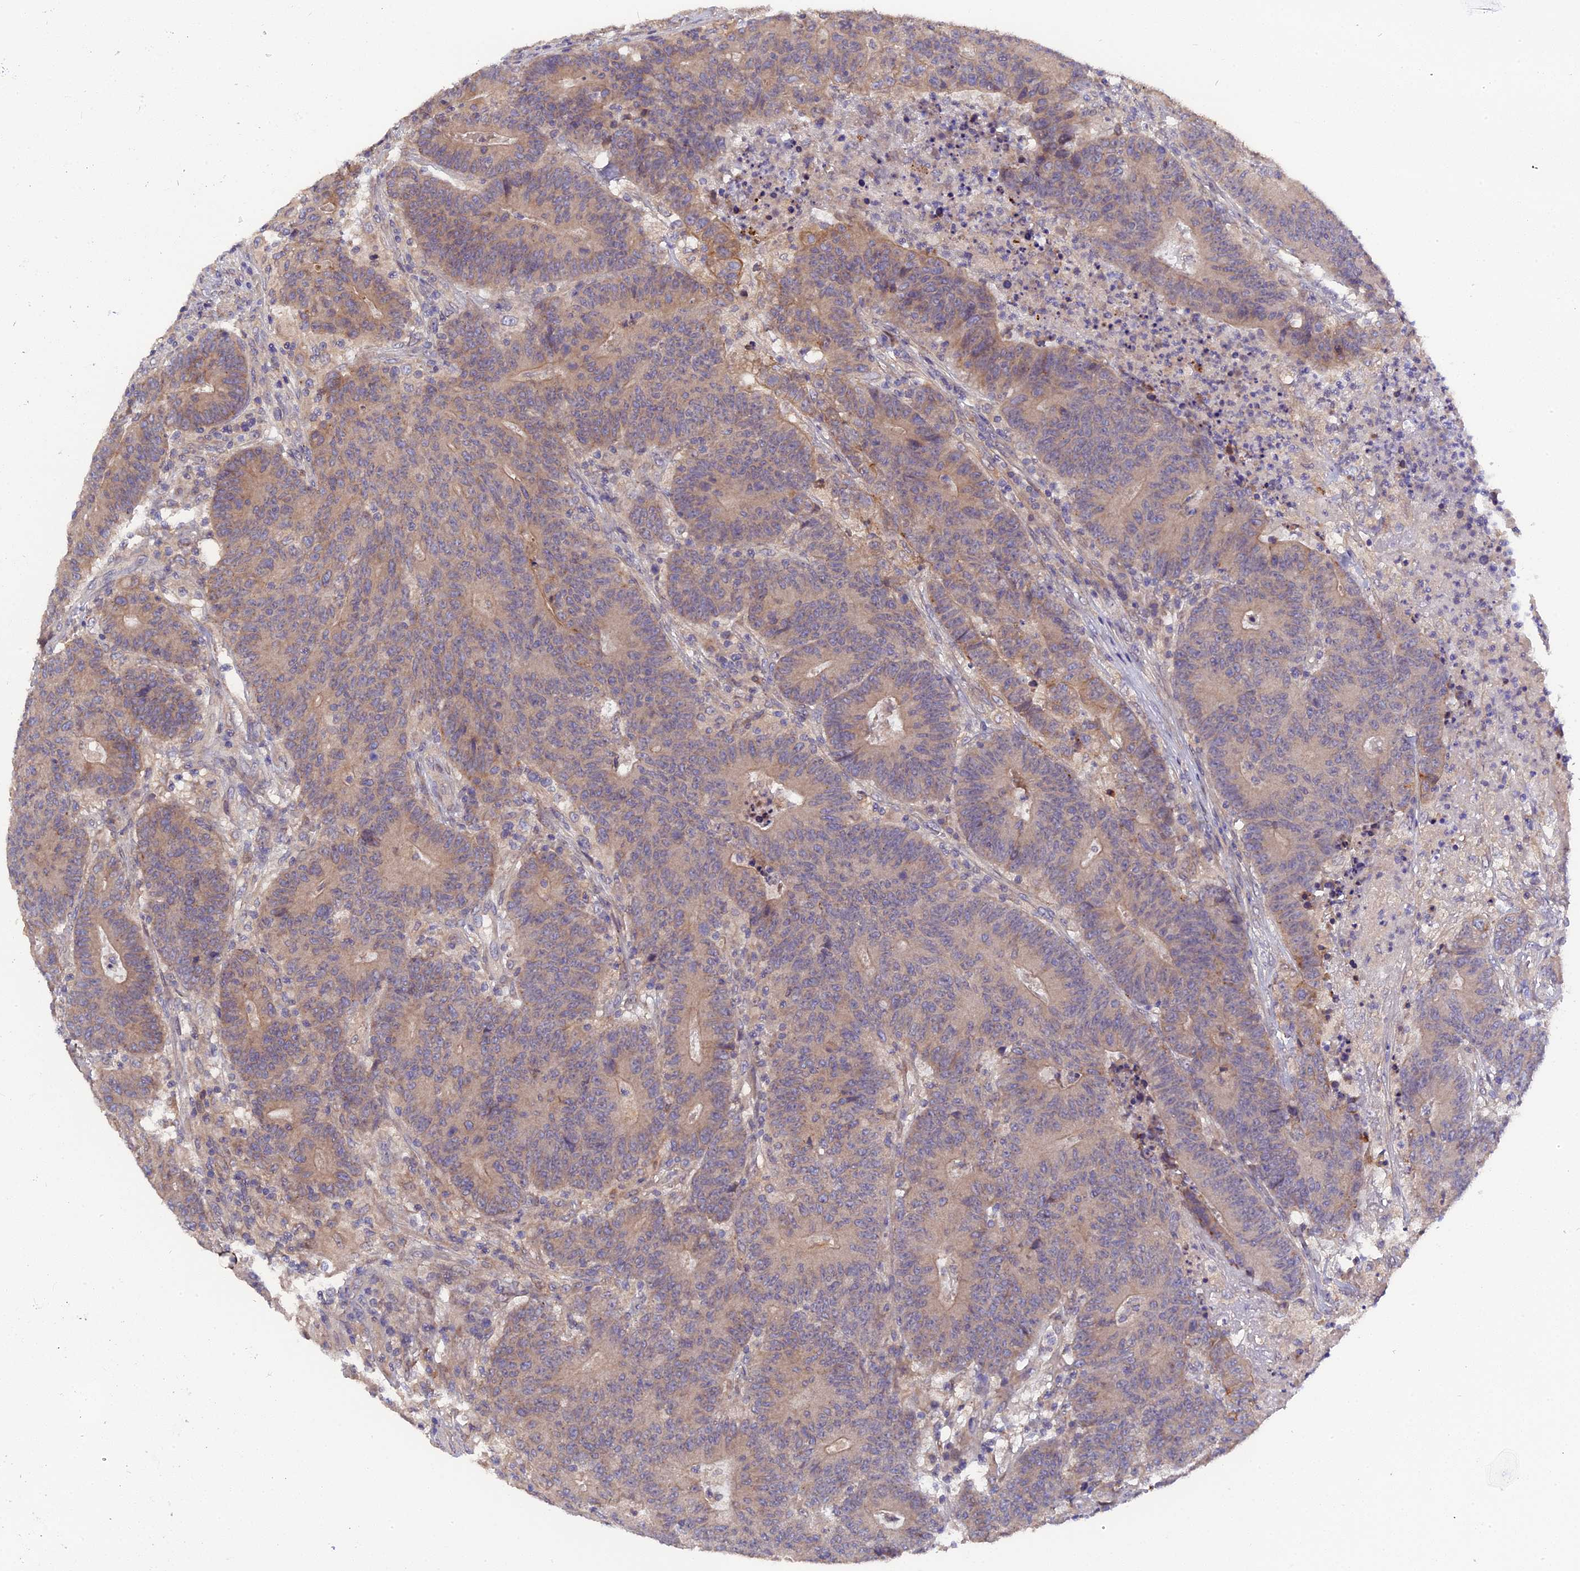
{"staining": {"intensity": "moderate", "quantity": "25%-75%", "location": "cytoplasmic/membranous"}, "tissue": "colorectal cancer", "cell_type": "Tumor cells", "image_type": "cancer", "snomed": [{"axis": "morphology", "description": "Adenocarcinoma, NOS"}, {"axis": "topography", "description": "Colon"}], "caption": "Immunohistochemistry (IHC) photomicrograph of neoplastic tissue: colorectal adenocarcinoma stained using IHC reveals medium levels of moderate protein expression localized specifically in the cytoplasmic/membranous of tumor cells, appearing as a cytoplasmic/membranous brown color.", "gene": "ZCCHC2", "patient": {"sex": "female", "age": 75}}